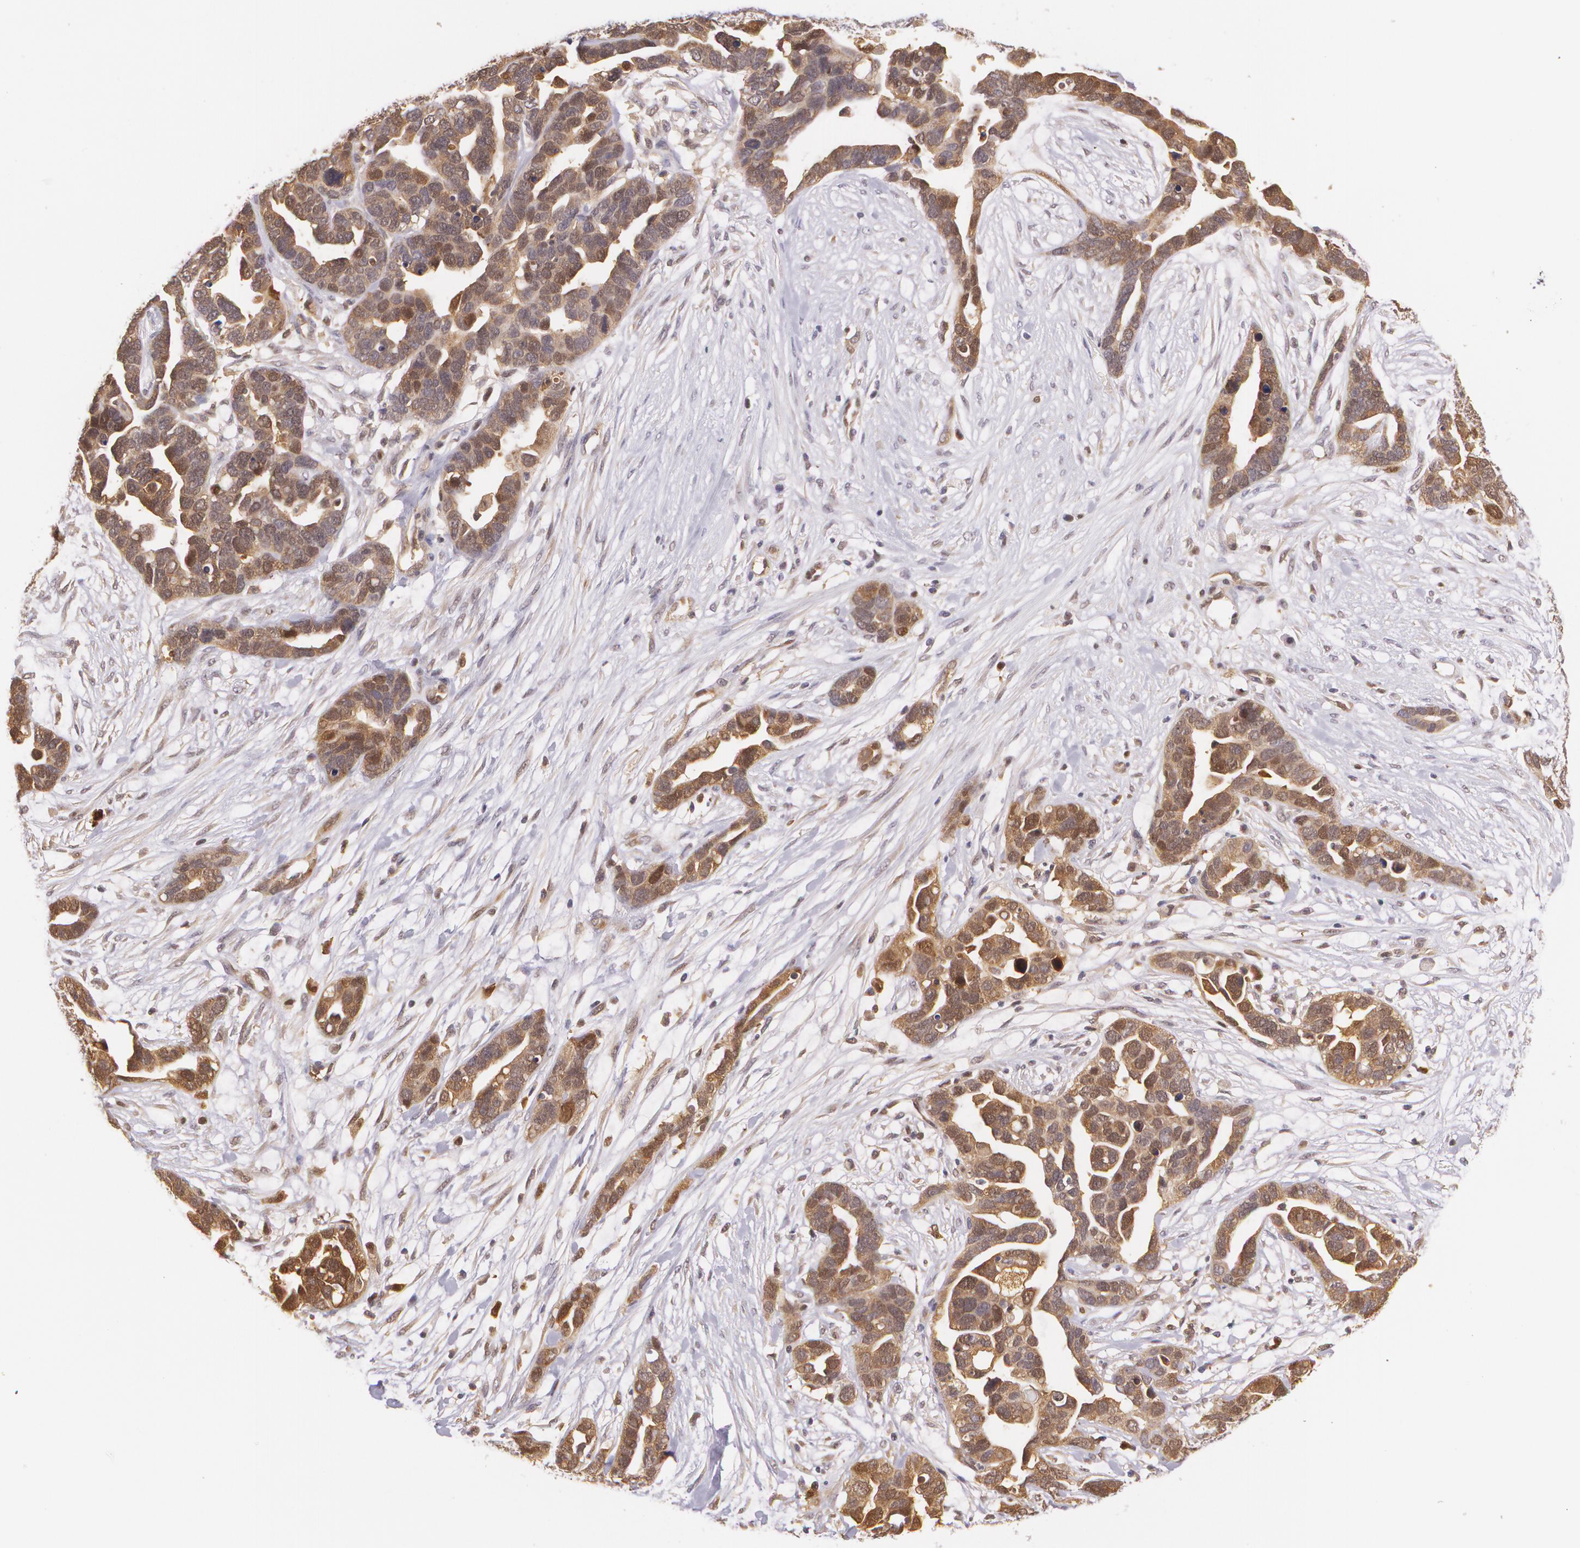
{"staining": {"intensity": "strong", "quantity": ">75%", "location": "cytoplasmic/membranous"}, "tissue": "ovarian cancer", "cell_type": "Tumor cells", "image_type": "cancer", "snomed": [{"axis": "morphology", "description": "Cystadenocarcinoma, serous, NOS"}, {"axis": "topography", "description": "Ovary"}], "caption": "Strong cytoplasmic/membranous expression for a protein is appreciated in about >75% of tumor cells of ovarian cancer (serous cystadenocarcinoma) using immunohistochemistry.", "gene": "HSPH1", "patient": {"sex": "female", "age": 54}}